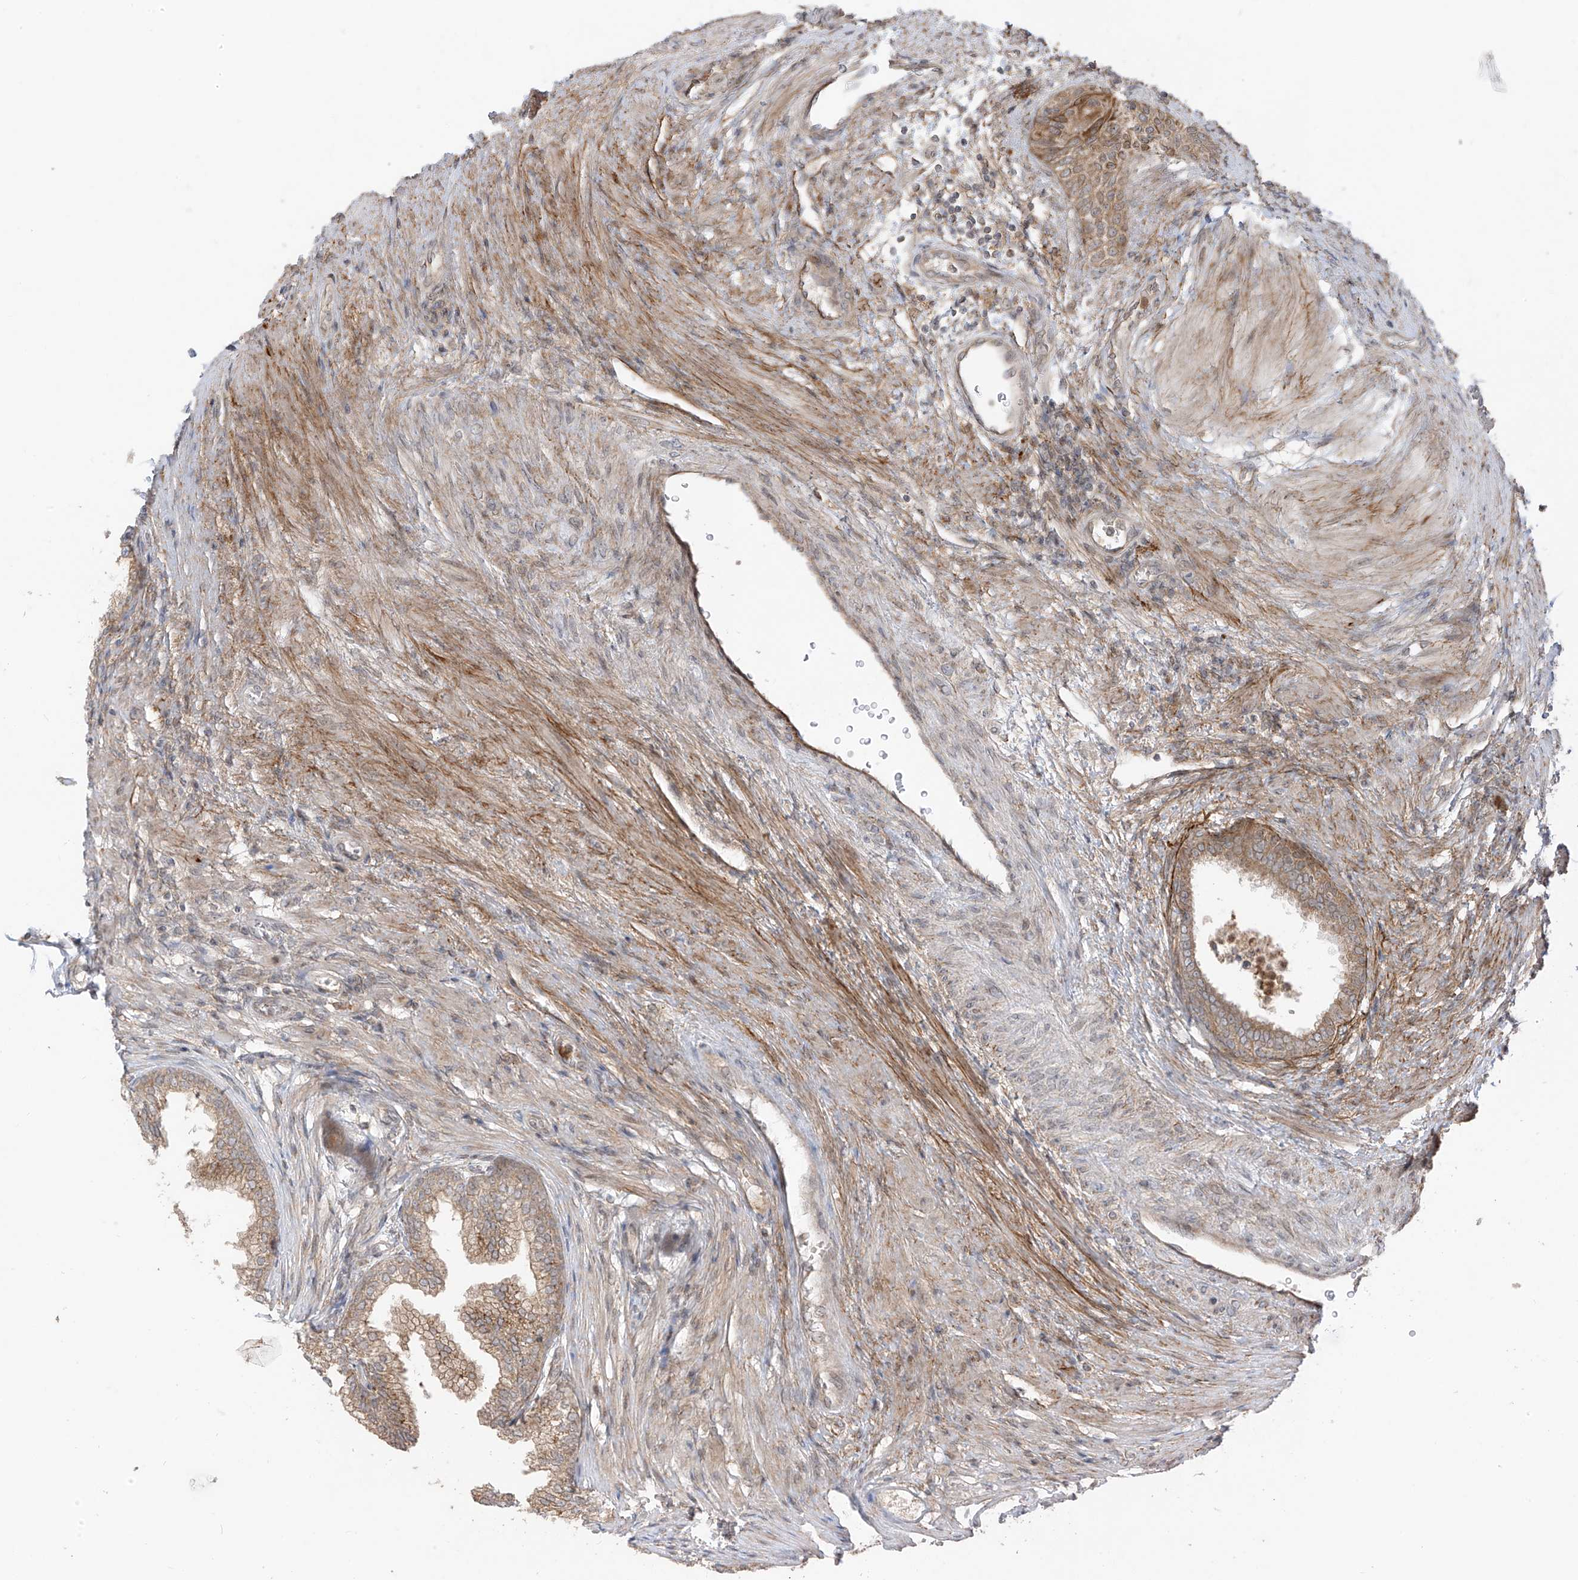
{"staining": {"intensity": "moderate", "quantity": ">75%", "location": "cytoplasmic/membranous"}, "tissue": "prostate", "cell_type": "Glandular cells", "image_type": "normal", "snomed": [{"axis": "morphology", "description": "Normal tissue, NOS"}, {"axis": "topography", "description": "Prostate"}], "caption": "Moderate cytoplasmic/membranous expression is seen in about >75% of glandular cells in normal prostate.", "gene": "PDE11A", "patient": {"sex": "male", "age": 76}}